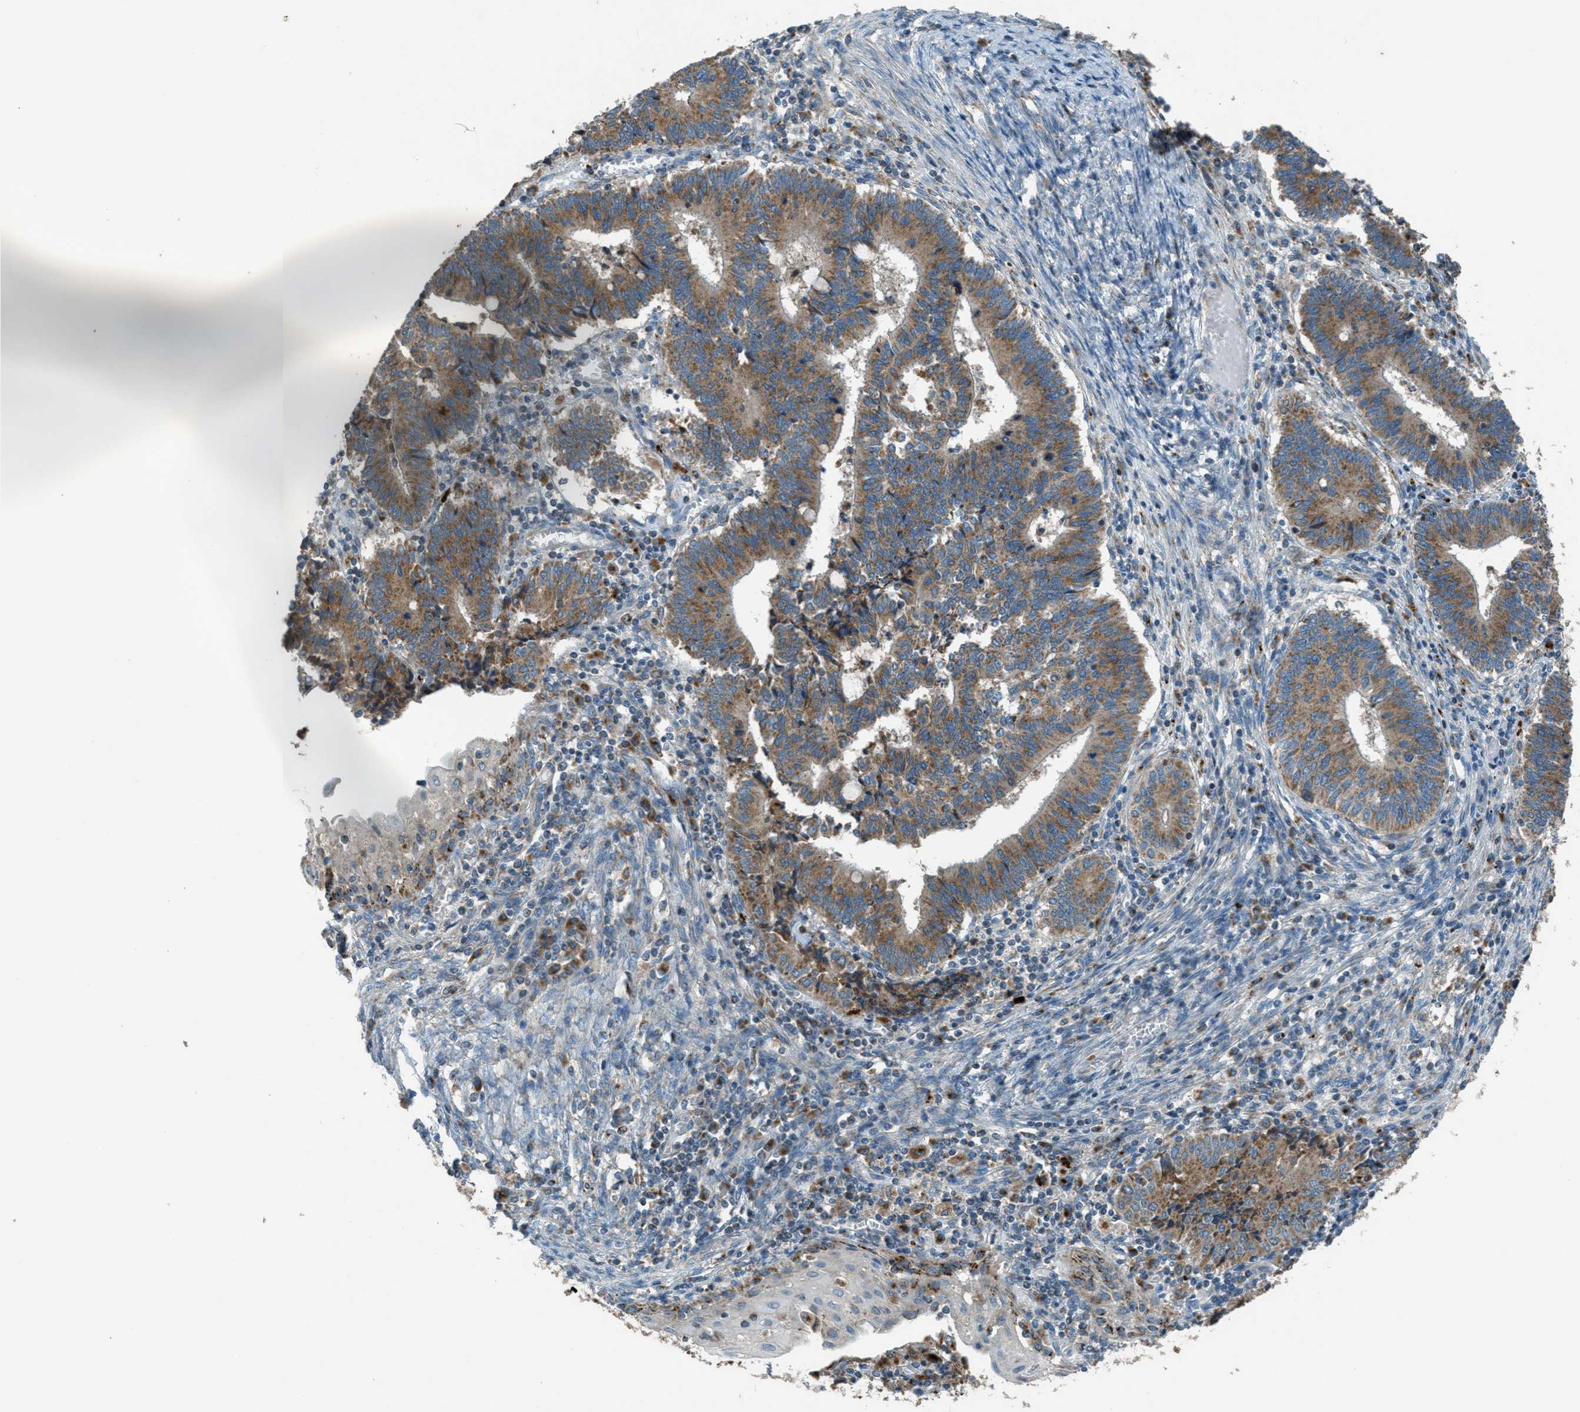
{"staining": {"intensity": "moderate", "quantity": ">75%", "location": "cytoplasmic/membranous"}, "tissue": "cervical cancer", "cell_type": "Tumor cells", "image_type": "cancer", "snomed": [{"axis": "morphology", "description": "Adenocarcinoma, NOS"}, {"axis": "topography", "description": "Cervix"}], "caption": "Protein expression analysis of human cervical cancer (adenocarcinoma) reveals moderate cytoplasmic/membranous staining in approximately >75% of tumor cells. (brown staining indicates protein expression, while blue staining denotes nuclei).", "gene": "BCKDK", "patient": {"sex": "female", "age": 44}}